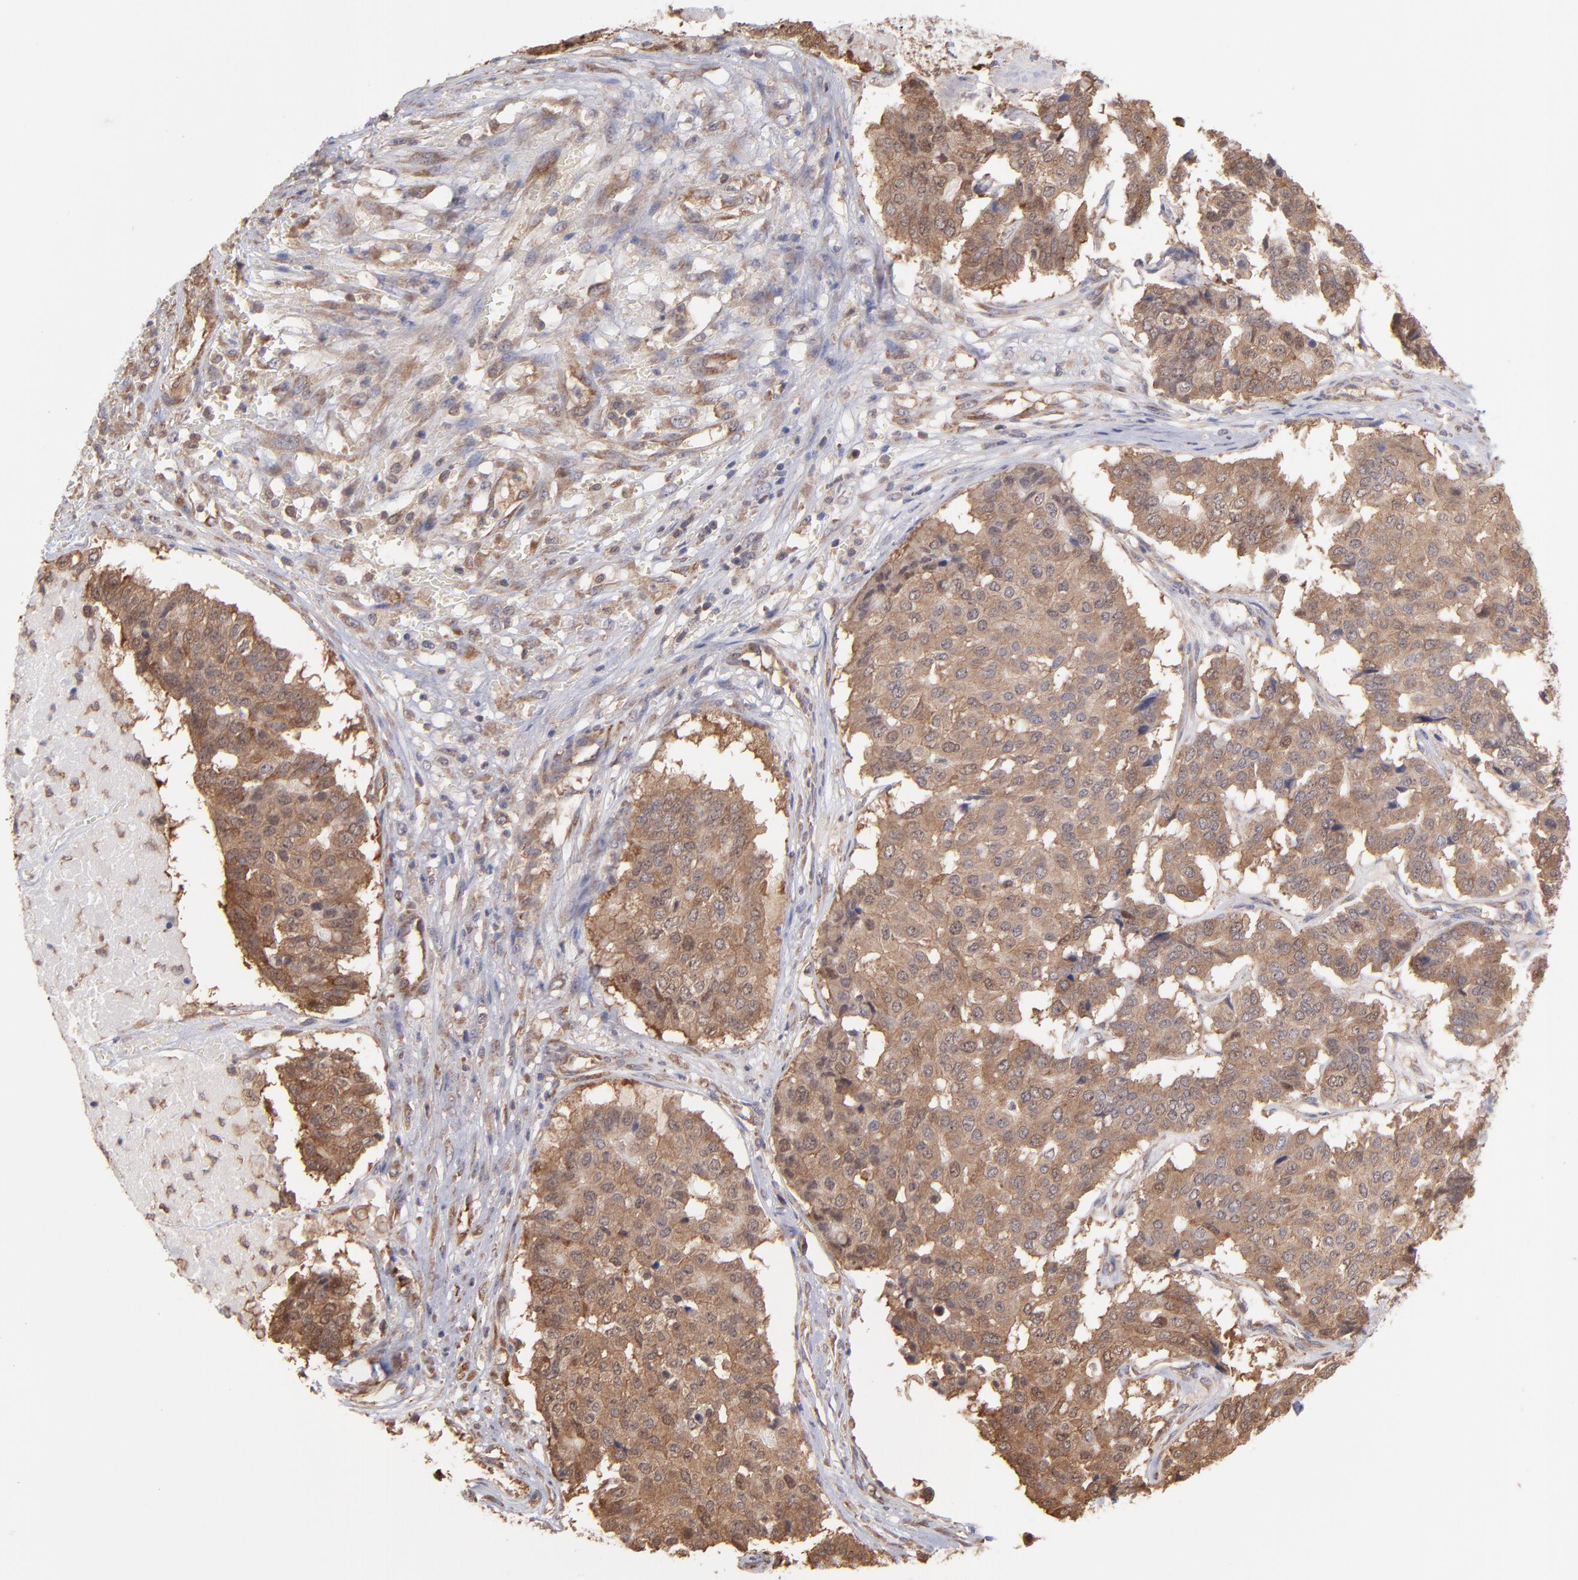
{"staining": {"intensity": "moderate", "quantity": ">75%", "location": "cytoplasmic/membranous"}, "tissue": "pancreatic cancer", "cell_type": "Tumor cells", "image_type": "cancer", "snomed": [{"axis": "morphology", "description": "Adenocarcinoma, NOS"}, {"axis": "topography", "description": "Pancreas"}], "caption": "Immunohistochemistry of human pancreatic adenocarcinoma shows medium levels of moderate cytoplasmic/membranous expression in approximately >75% of tumor cells. (IHC, brightfield microscopy, high magnification).", "gene": "MAPRE1", "patient": {"sex": "male", "age": 50}}